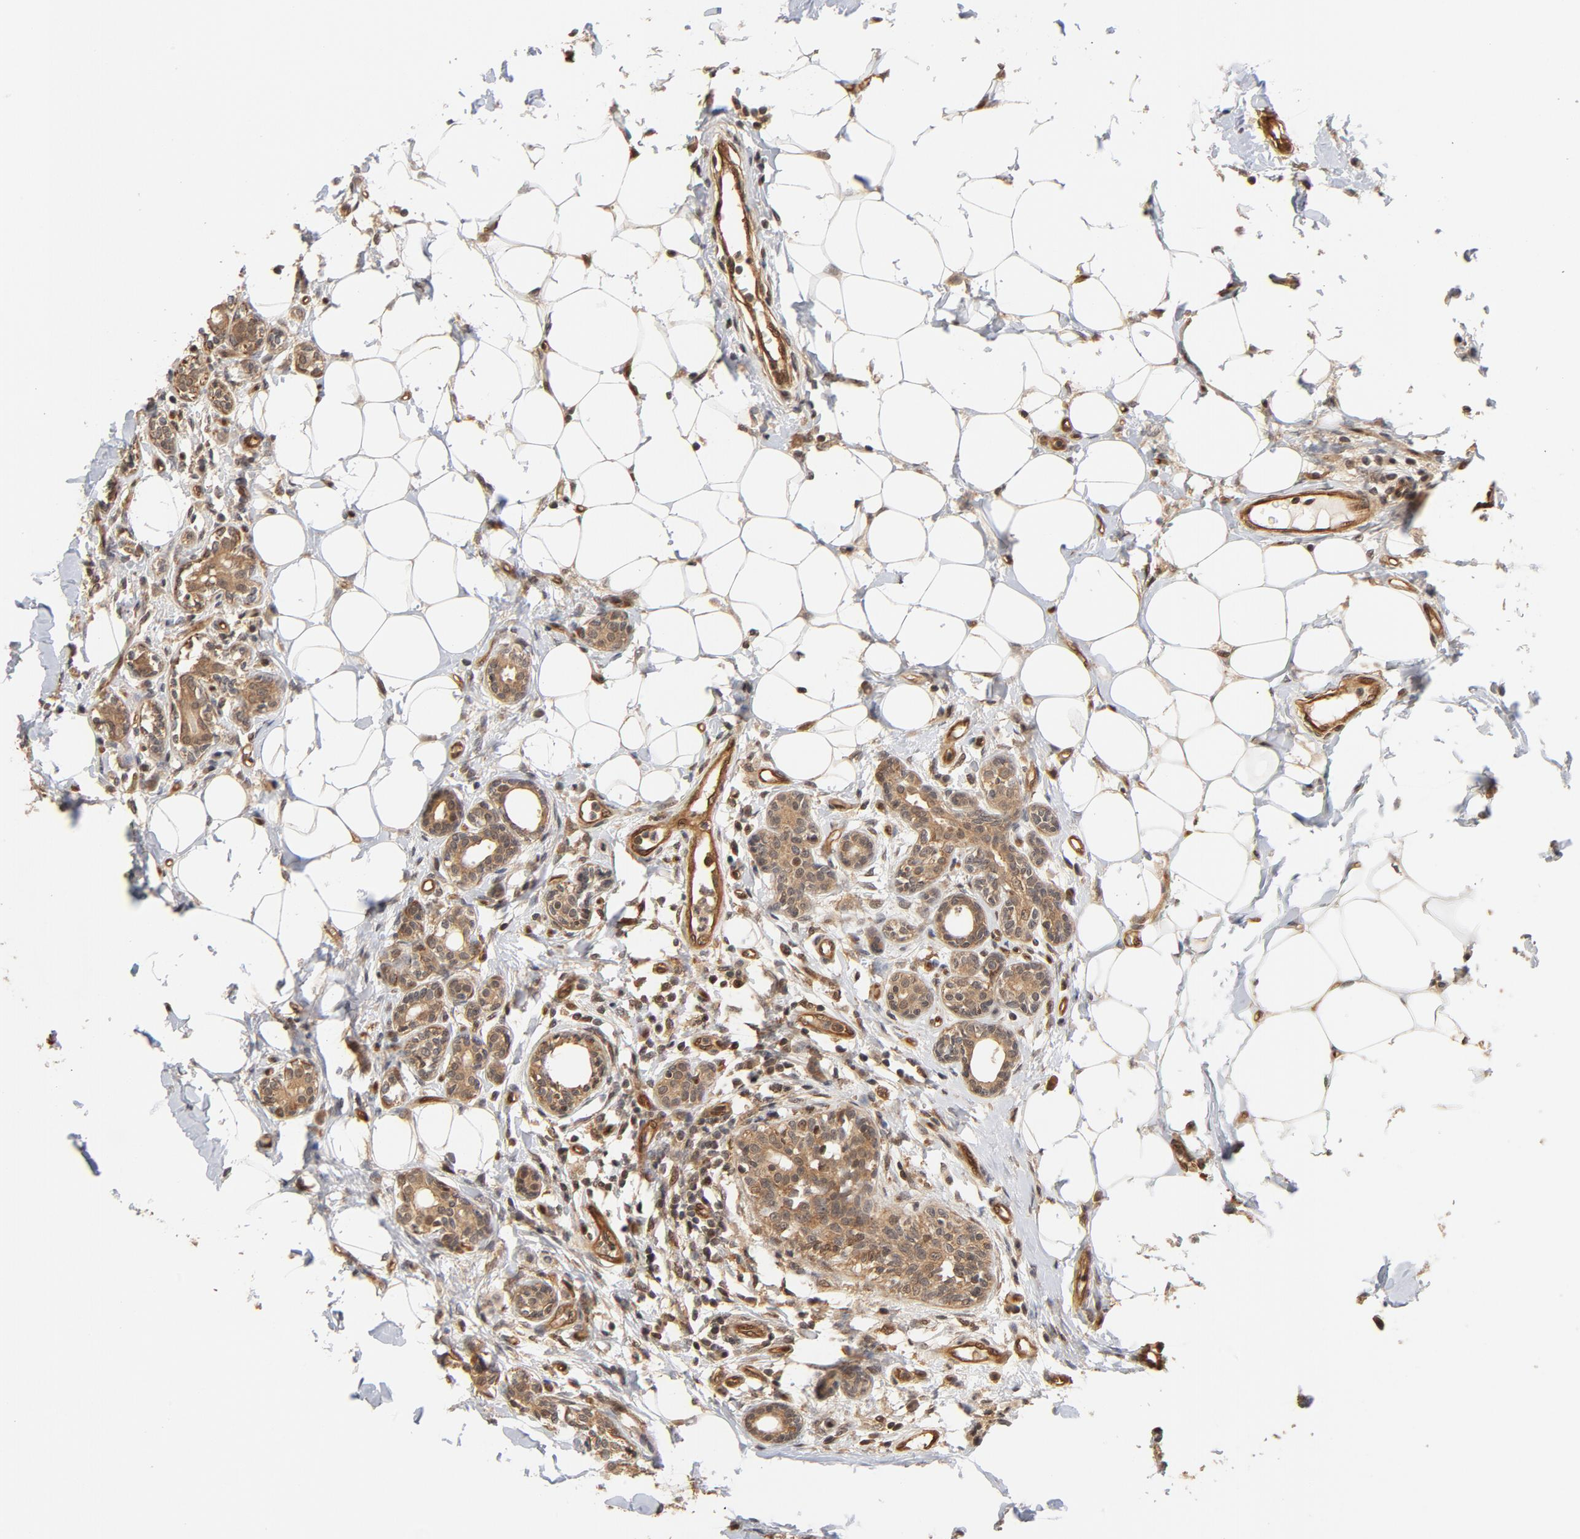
{"staining": {"intensity": "moderate", "quantity": ">75%", "location": "cytoplasmic/membranous"}, "tissue": "breast cancer", "cell_type": "Tumor cells", "image_type": "cancer", "snomed": [{"axis": "morphology", "description": "Duct carcinoma"}, {"axis": "topography", "description": "Breast"}], "caption": "High-power microscopy captured an IHC micrograph of breast cancer, revealing moderate cytoplasmic/membranous staining in approximately >75% of tumor cells. (Brightfield microscopy of DAB IHC at high magnification).", "gene": "CDC37", "patient": {"sex": "female", "age": 40}}